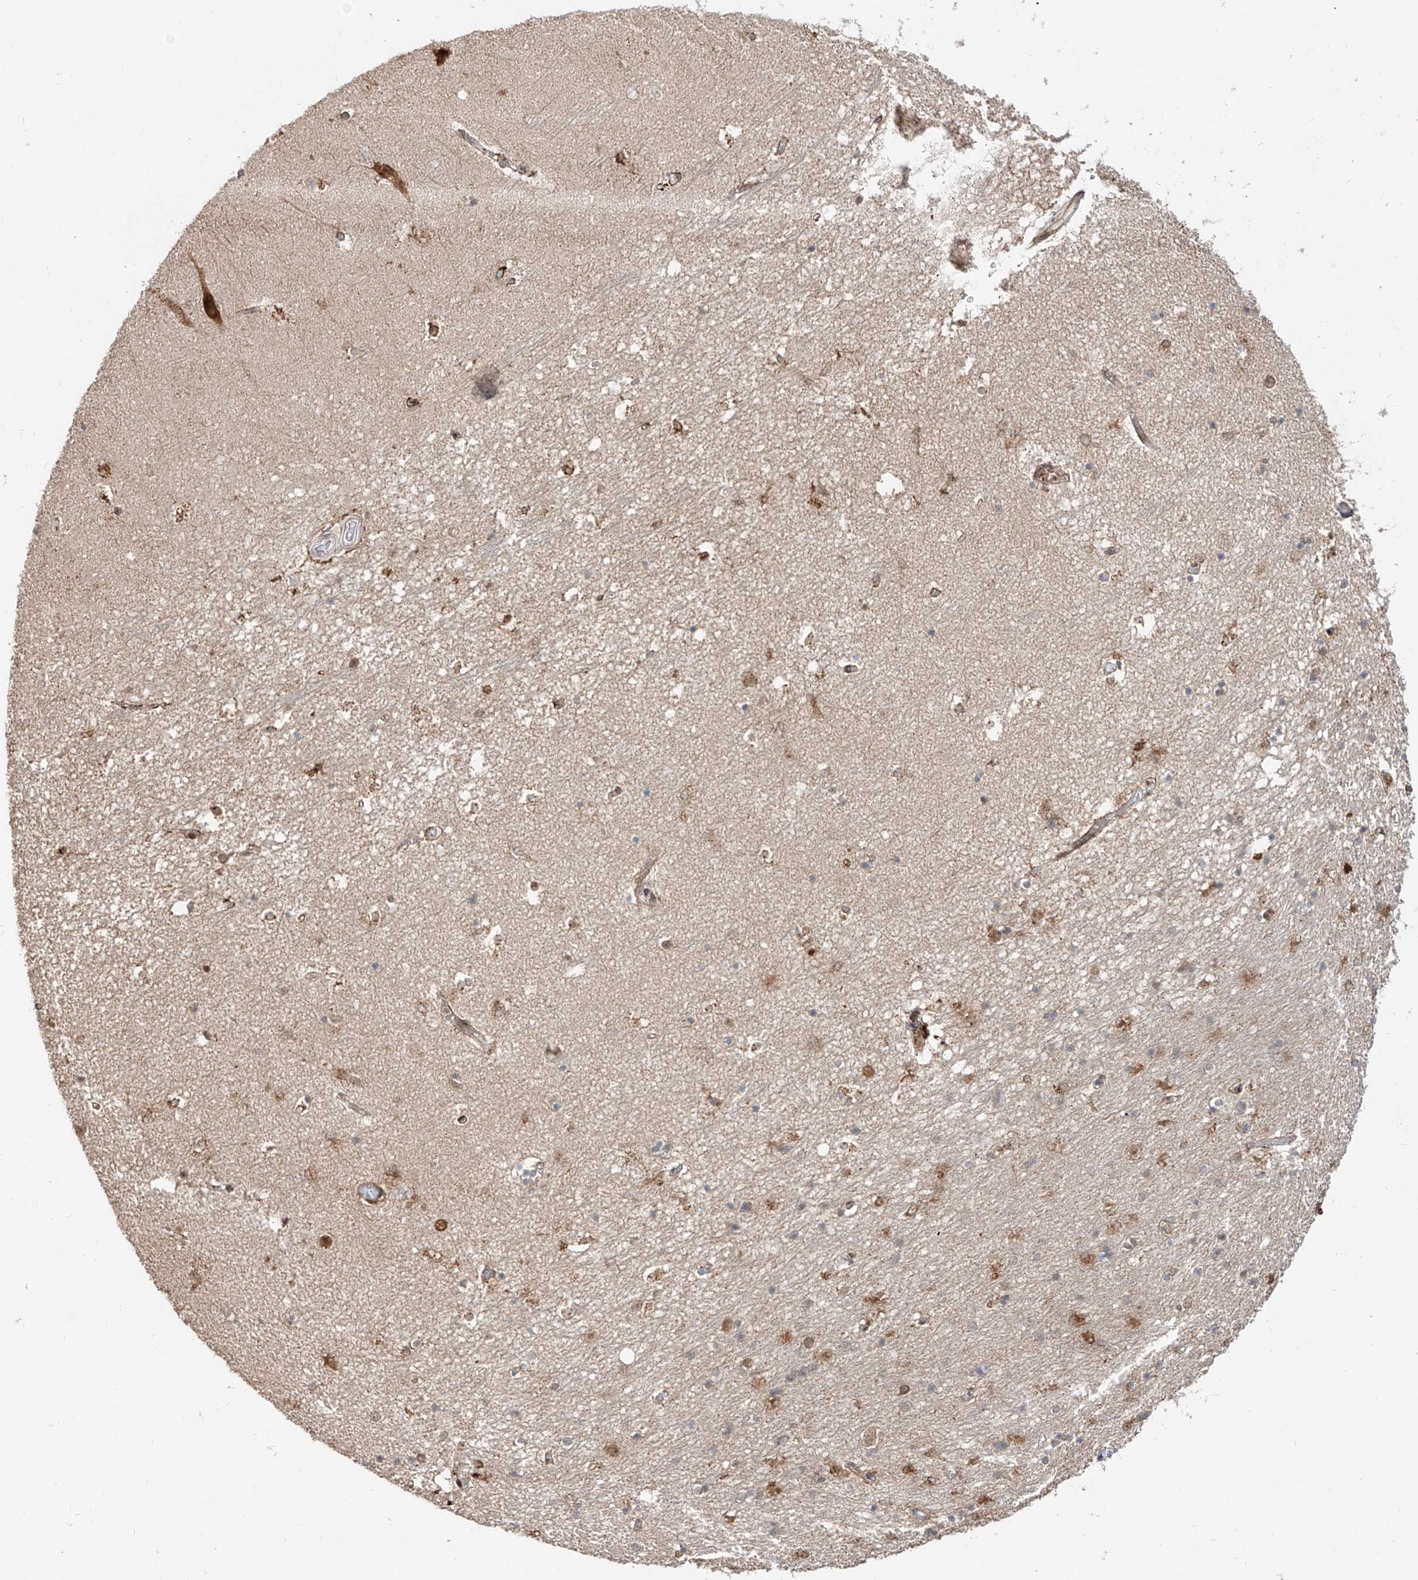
{"staining": {"intensity": "moderate", "quantity": "25%-75%", "location": "cytoplasmic/membranous,nuclear"}, "tissue": "hippocampus", "cell_type": "Glial cells", "image_type": "normal", "snomed": [{"axis": "morphology", "description": "Normal tissue, NOS"}, {"axis": "topography", "description": "Hippocampus"}], "caption": "Normal hippocampus shows moderate cytoplasmic/membranous,nuclear expression in about 25%-75% of glial cells Nuclei are stained in blue..", "gene": "ZNF710", "patient": {"sex": "male", "age": 45}}